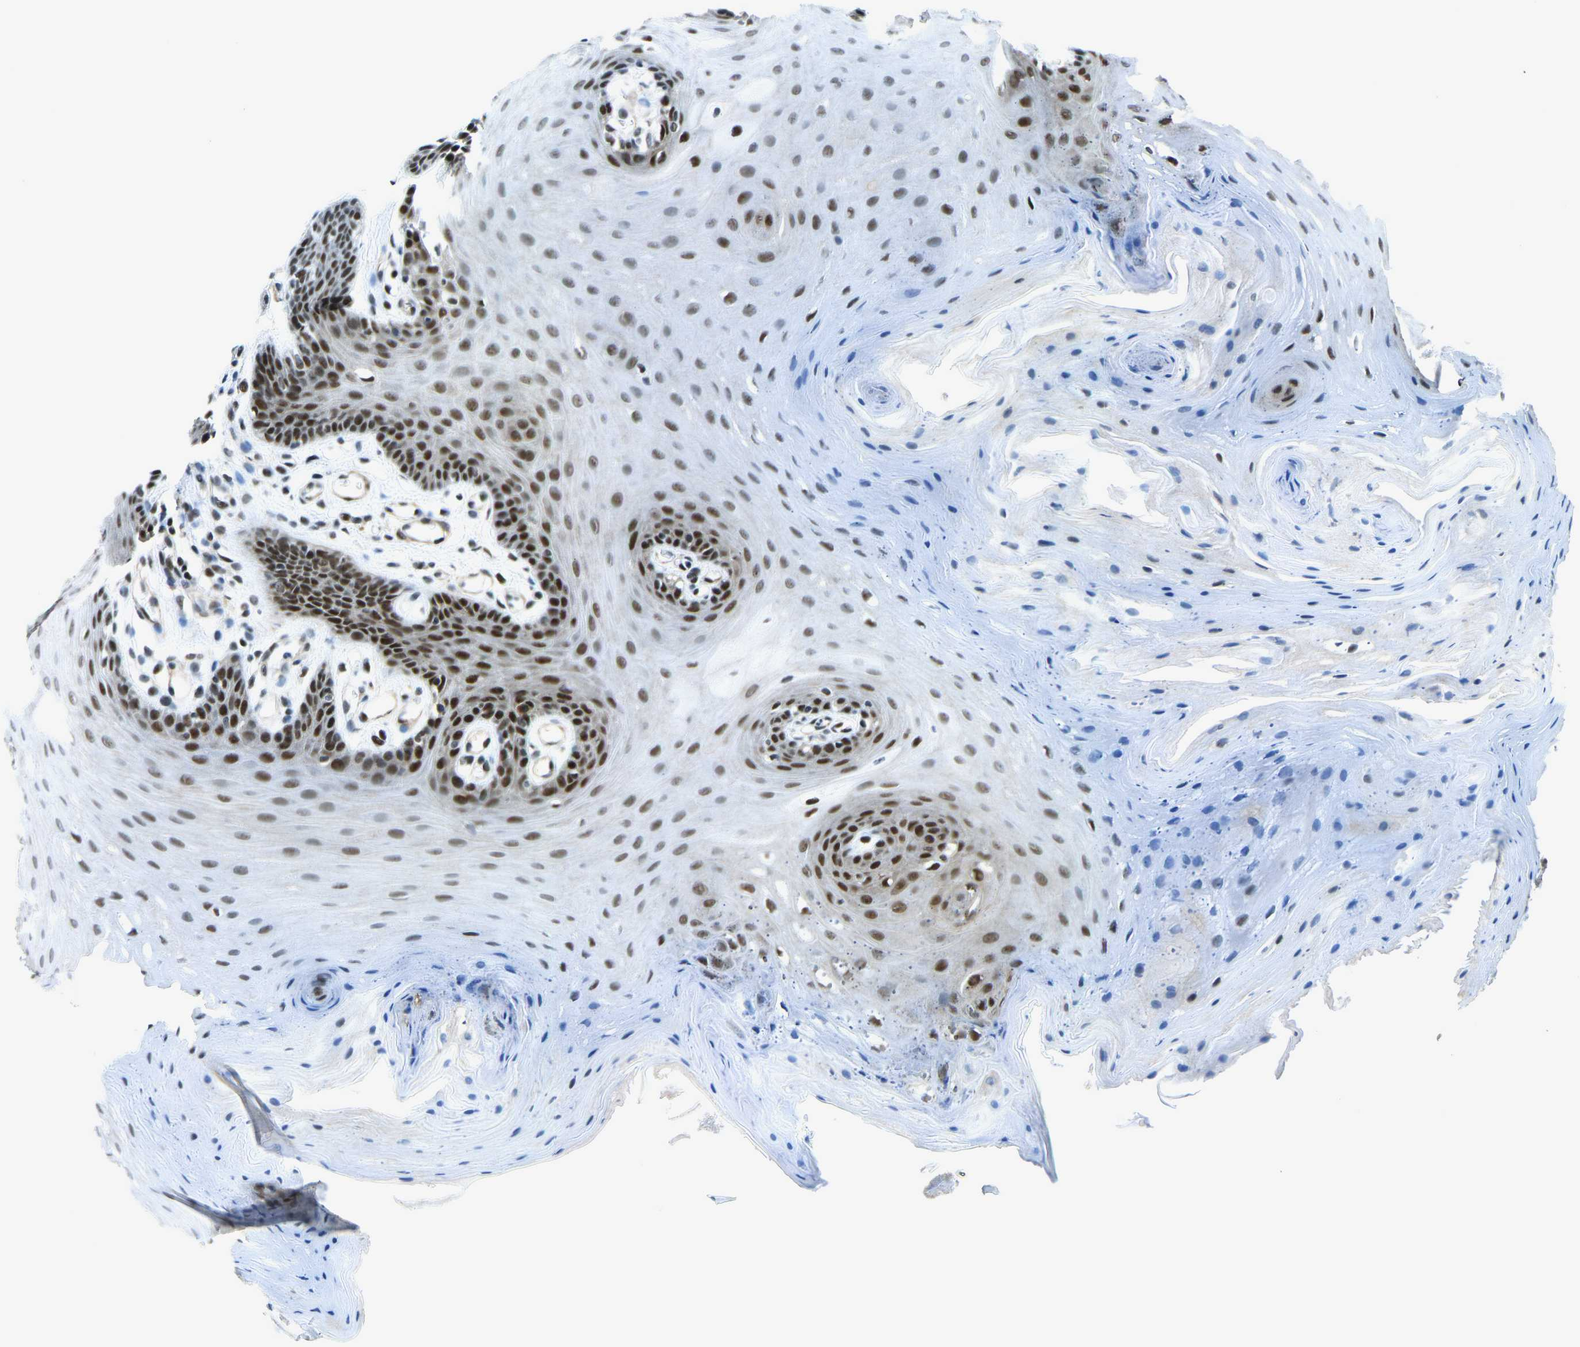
{"staining": {"intensity": "strong", "quantity": "25%-75%", "location": "nuclear"}, "tissue": "oral mucosa", "cell_type": "Squamous epithelial cells", "image_type": "normal", "snomed": [{"axis": "morphology", "description": "Normal tissue, NOS"}, {"axis": "morphology", "description": "Squamous cell carcinoma, NOS"}, {"axis": "topography", "description": "Oral tissue"}, {"axis": "topography", "description": "Head-Neck"}], "caption": "Protein expression by immunohistochemistry reveals strong nuclear expression in approximately 25%-75% of squamous epithelial cells in normal oral mucosa. Nuclei are stained in blue.", "gene": "PRCC", "patient": {"sex": "male", "age": 71}}